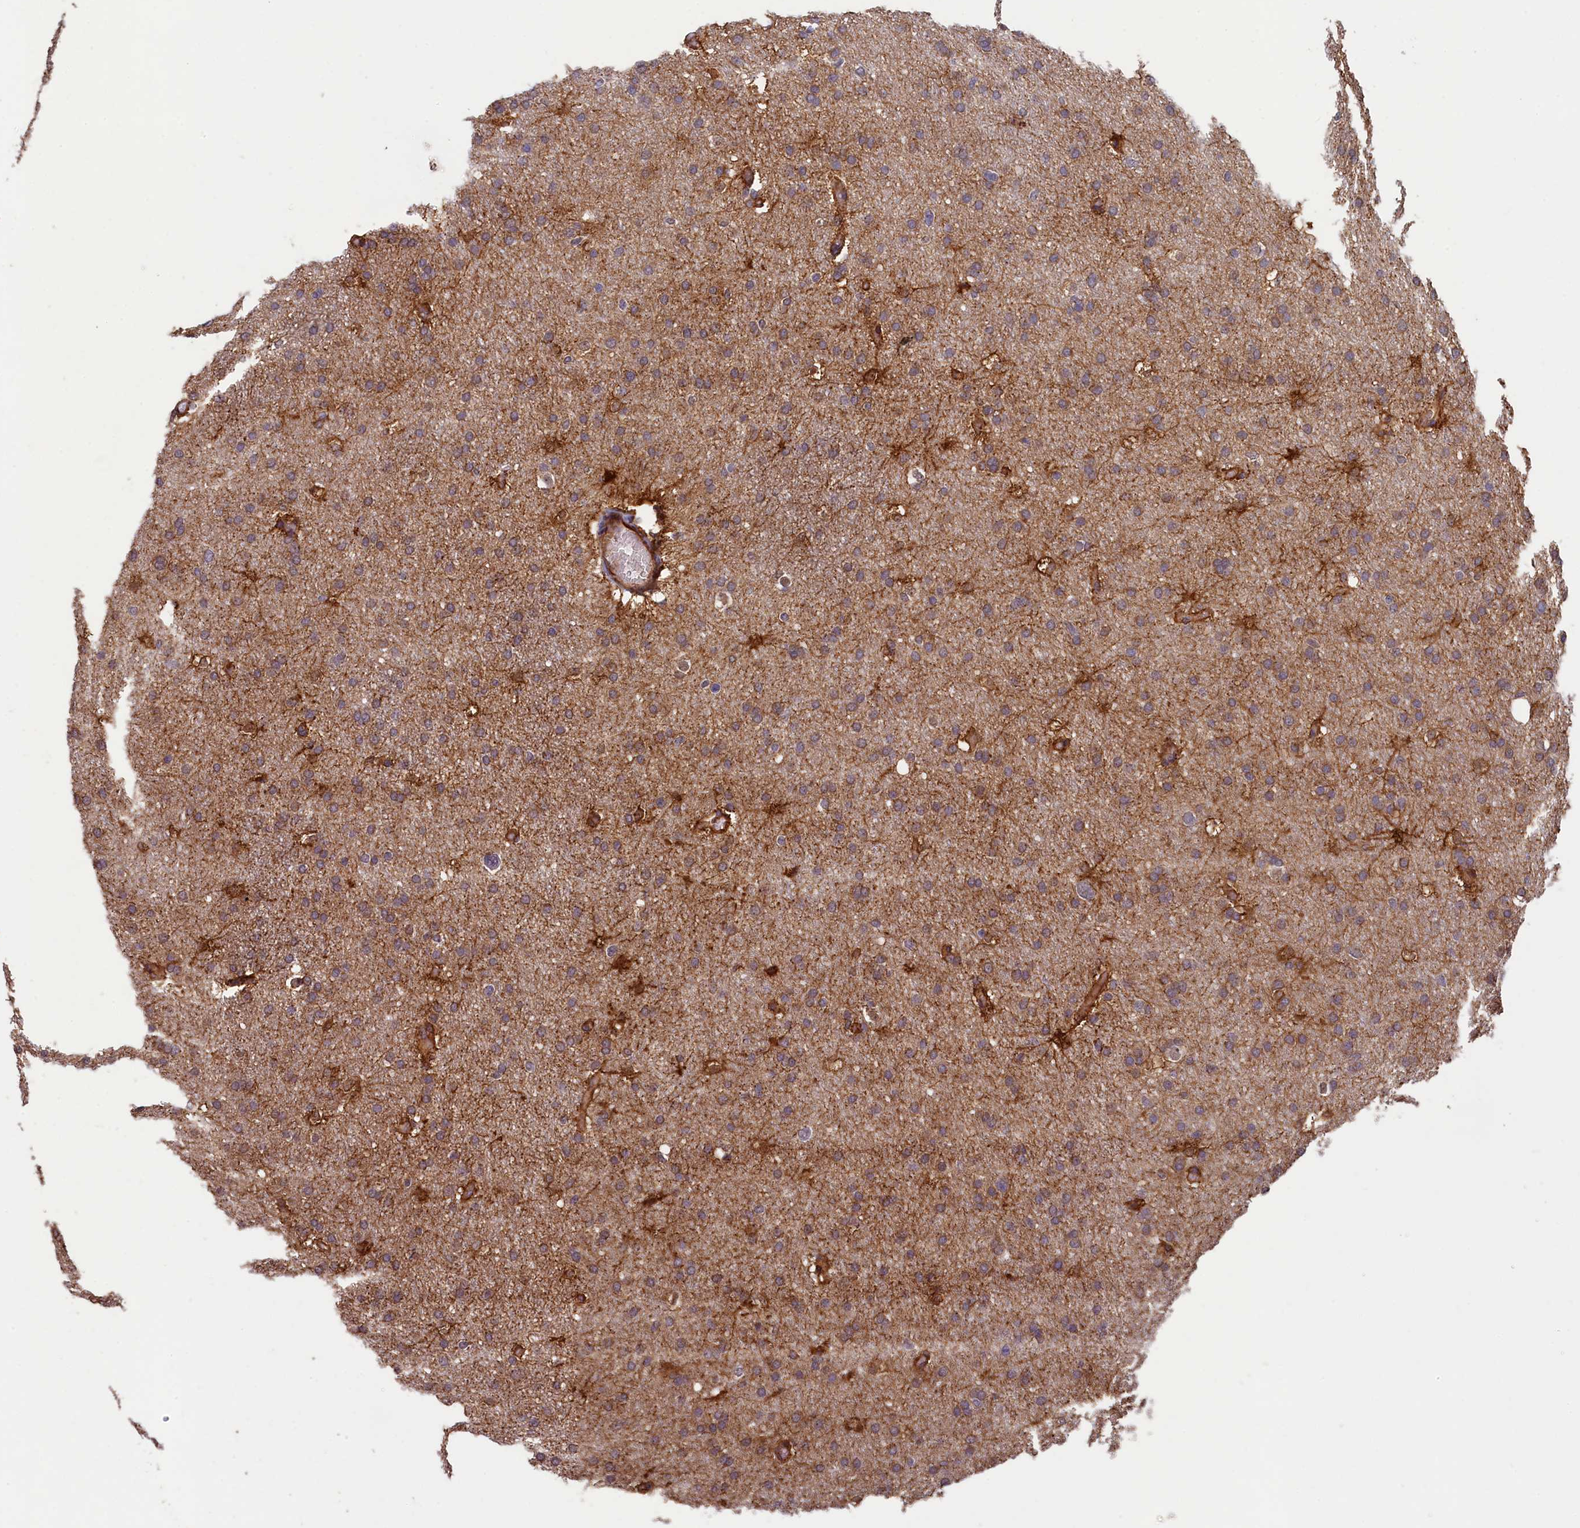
{"staining": {"intensity": "moderate", "quantity": "<25%", "location": "cytoplasmic/membranous"}, "tissue": "glioma", "cell_type": "Tumor cells", "image_type": "cancer", "snomed": [{"axis": "morphology", "description": "Glioma, malignant, High grade"}, {"axis": "topography", "description": "Cerebral cortex"}], "caption": "A histopathology image of glioma stained for a protein shows moderate cytoplasmic/membranous brown staining in tumor cells. The protein is shown in brown color, while the nuclei are stained blue.", "gene": "ACSBG1", "patient": {"sex": "female", "age": 36}}